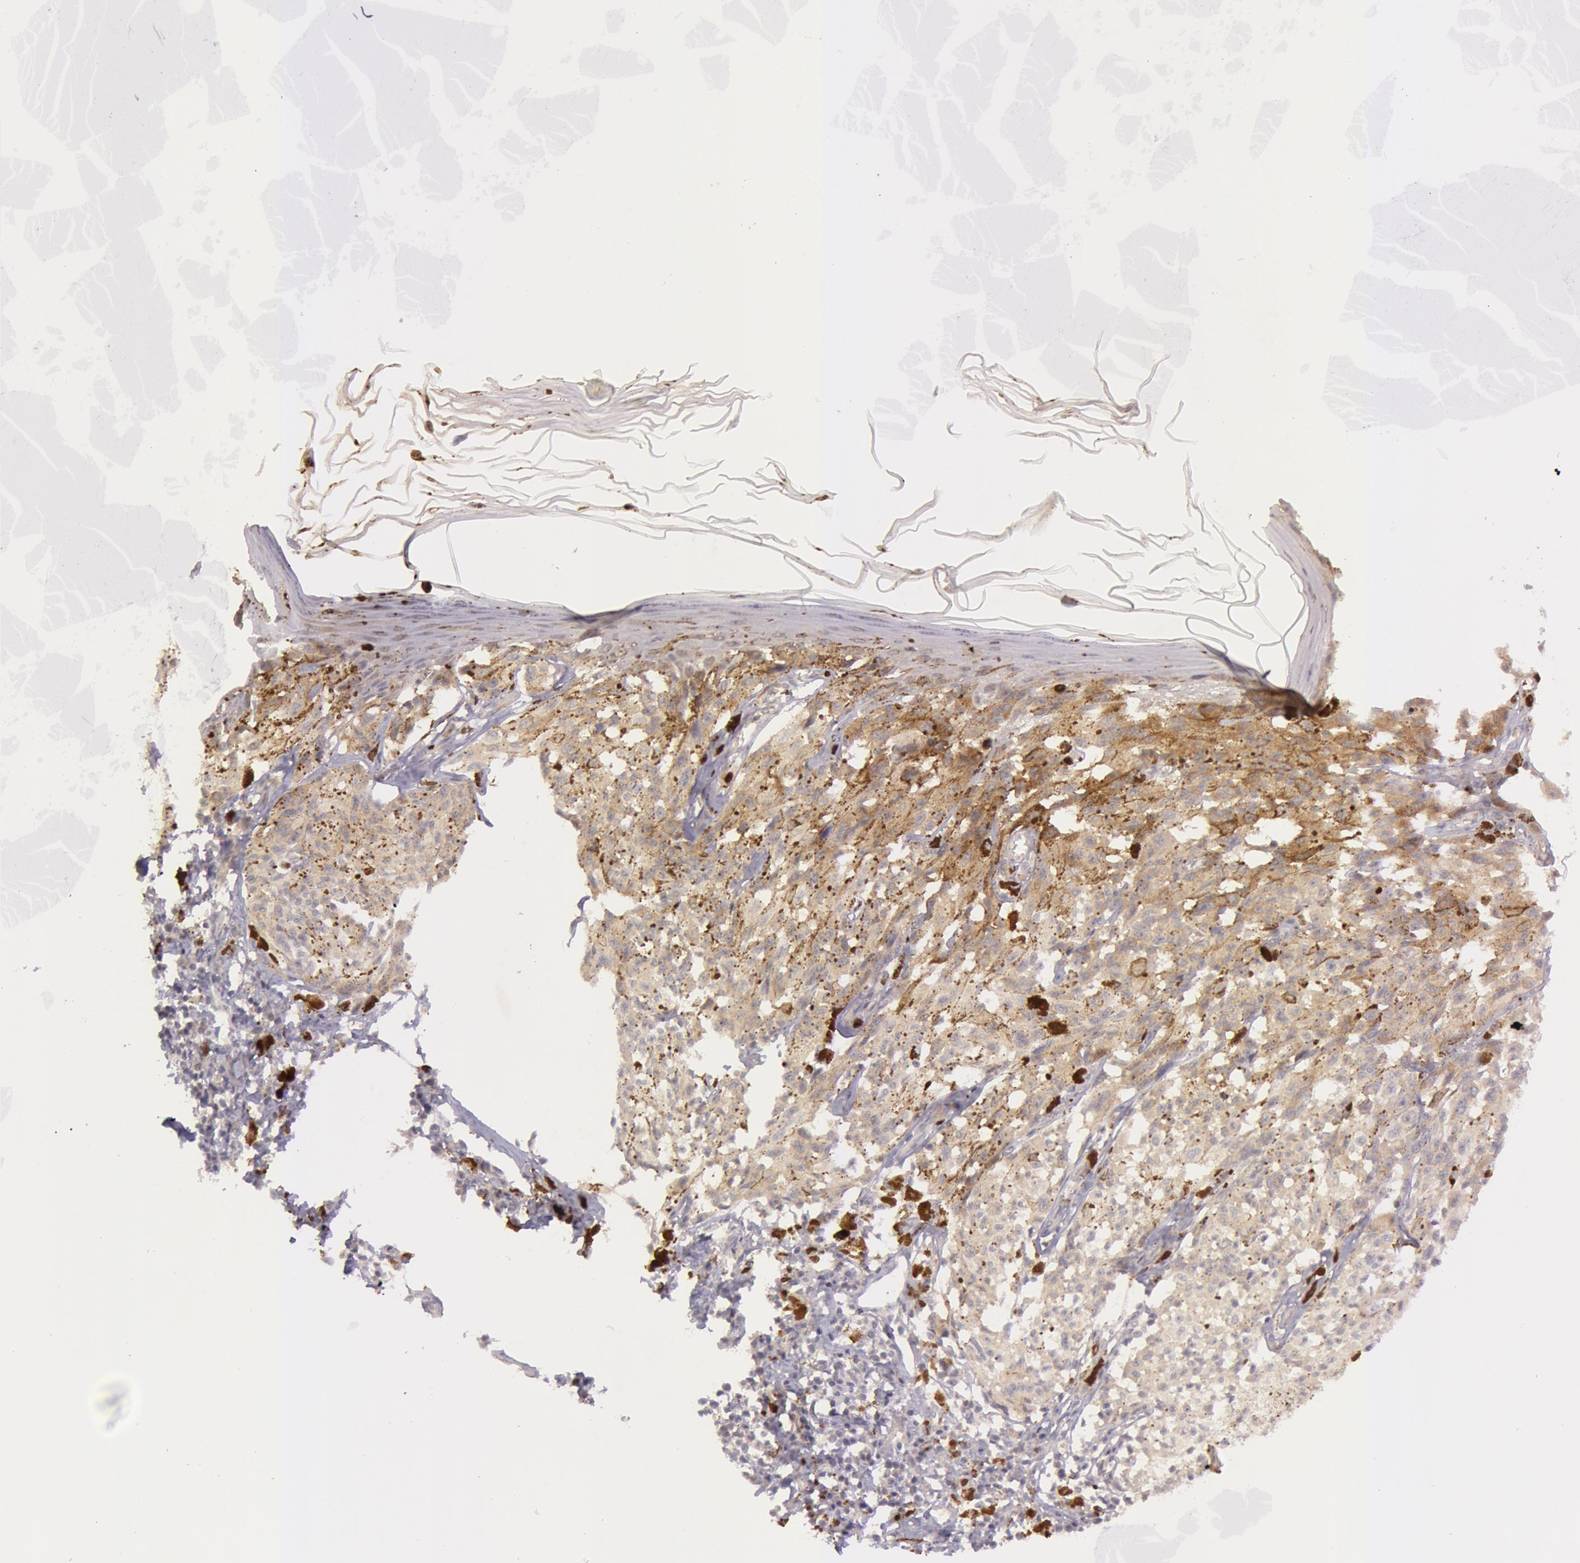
{"staining": {"intensity": "weak", "quantity": ">75%", "location": "cytoplasmic/membranous"}, "tissue": "melanoma", "cell_type": "Tumor cells", "image_type": "cancer", "snomed": [{"axis": "morphology", "description": "Malignant melanoma, NOS"}, {"axis": "topography", "description": "Skin"}], "caption": "This is an image of immunohistochemistry staining of malignant melanoma, which shows weak staining in the cytoplasmic/membranous of tumor cells.", "gene": "MXRA5", "patient": {"sex": "female", "age": 72}}